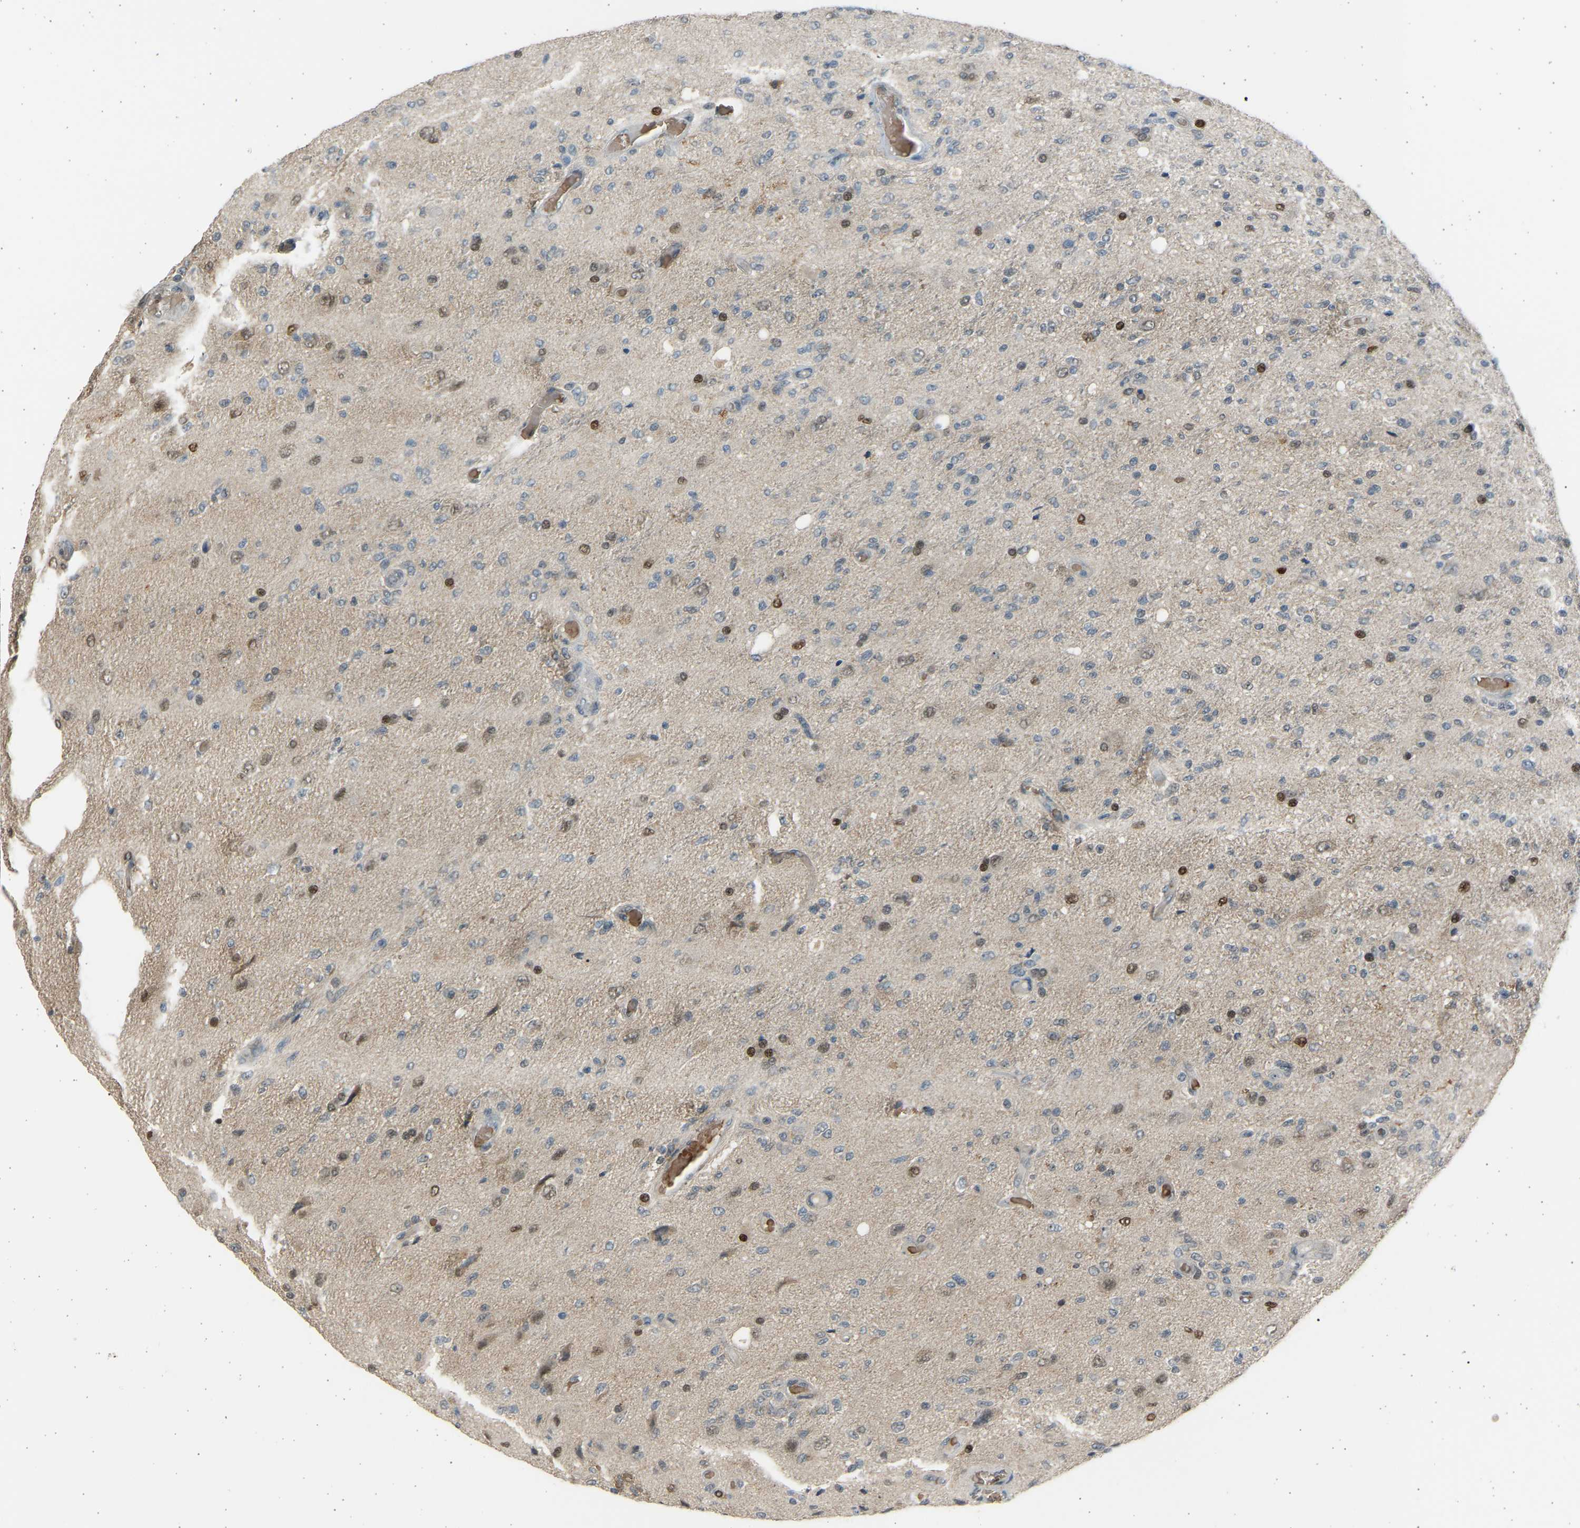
{"staining": {"intensity": "moderate", "quantity": "25%-75%", "location": "nuclear"}, "tissue": "glioma", "cell_type": "Tumor cells", "image_type": "cancer", "snomed": [{"axis": "morphology", "description": "Normal tissue, NOS"}, {"axis": "morphology", "description": "Glioma, malignant, High grade"}, {"axis": "topography", "description": "Cerebral cortex"}], "caption": "Moderate nuclear positivity for a protein is seen in approximately 25%-75% of tumor cells of malignant glioma (high-grade) using IHC.", "gene": "BIRC2", "patient": {"sex": "male", "age": 77}}